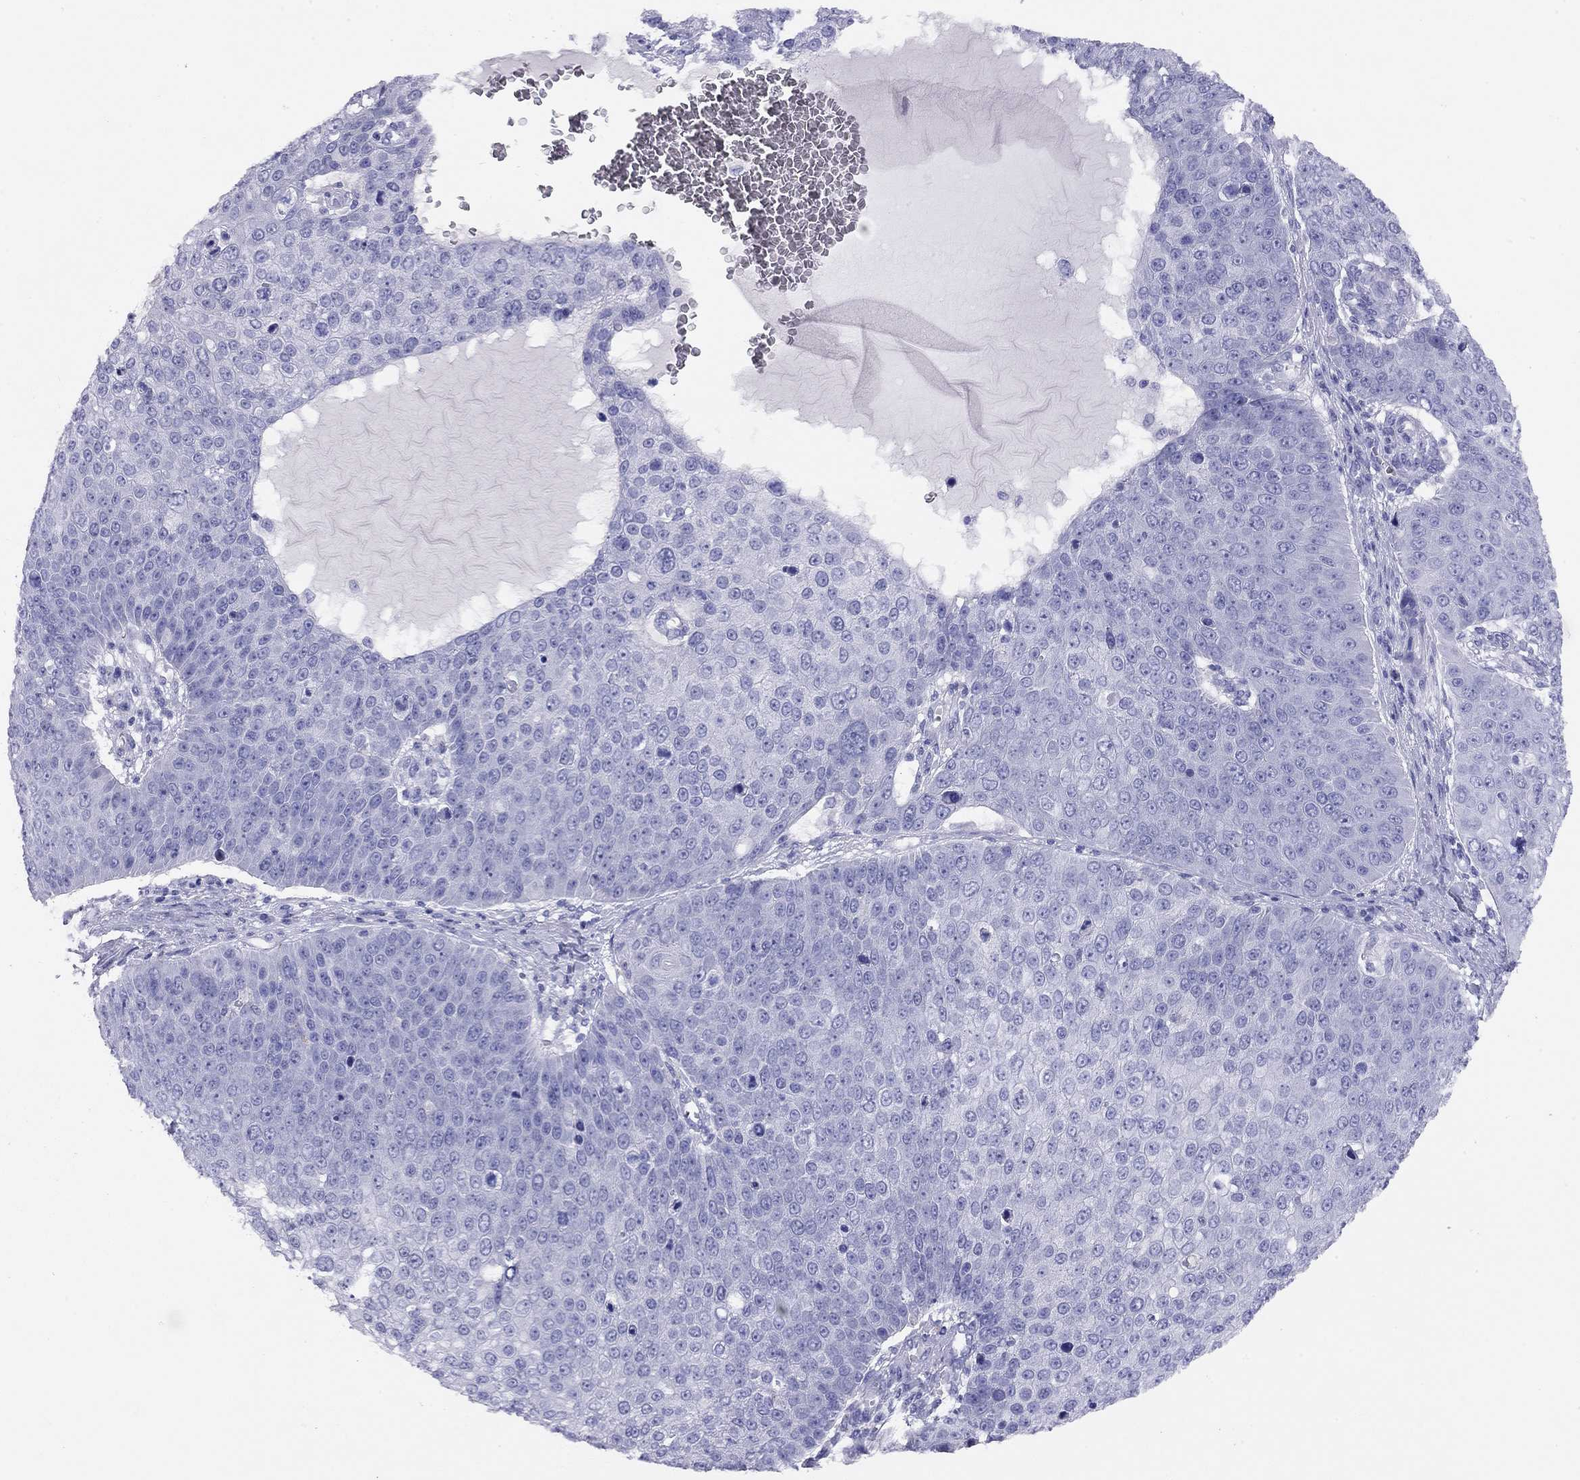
{"staining": {"intensity": "negative", "quantity": "none", "location": "none"}, "tissue": "skin cancer", "cell_type": "Tumor cells", "image_type": "cancer", "snomed": [{"axis": "morphology", "description": "Squamous cell carcinoma, NOS"}, {"axis": "topography", "description": "Skin"}], "caption": "An image of human squamous cell carcinoma (skin) is negative for staining in tumor cells. (DAB (3,3'-diaminobenzidine) IHC with hematoxylin counter stain).", "gene": "LRIT2", "patient": {"sex": "male", "age": 71}}